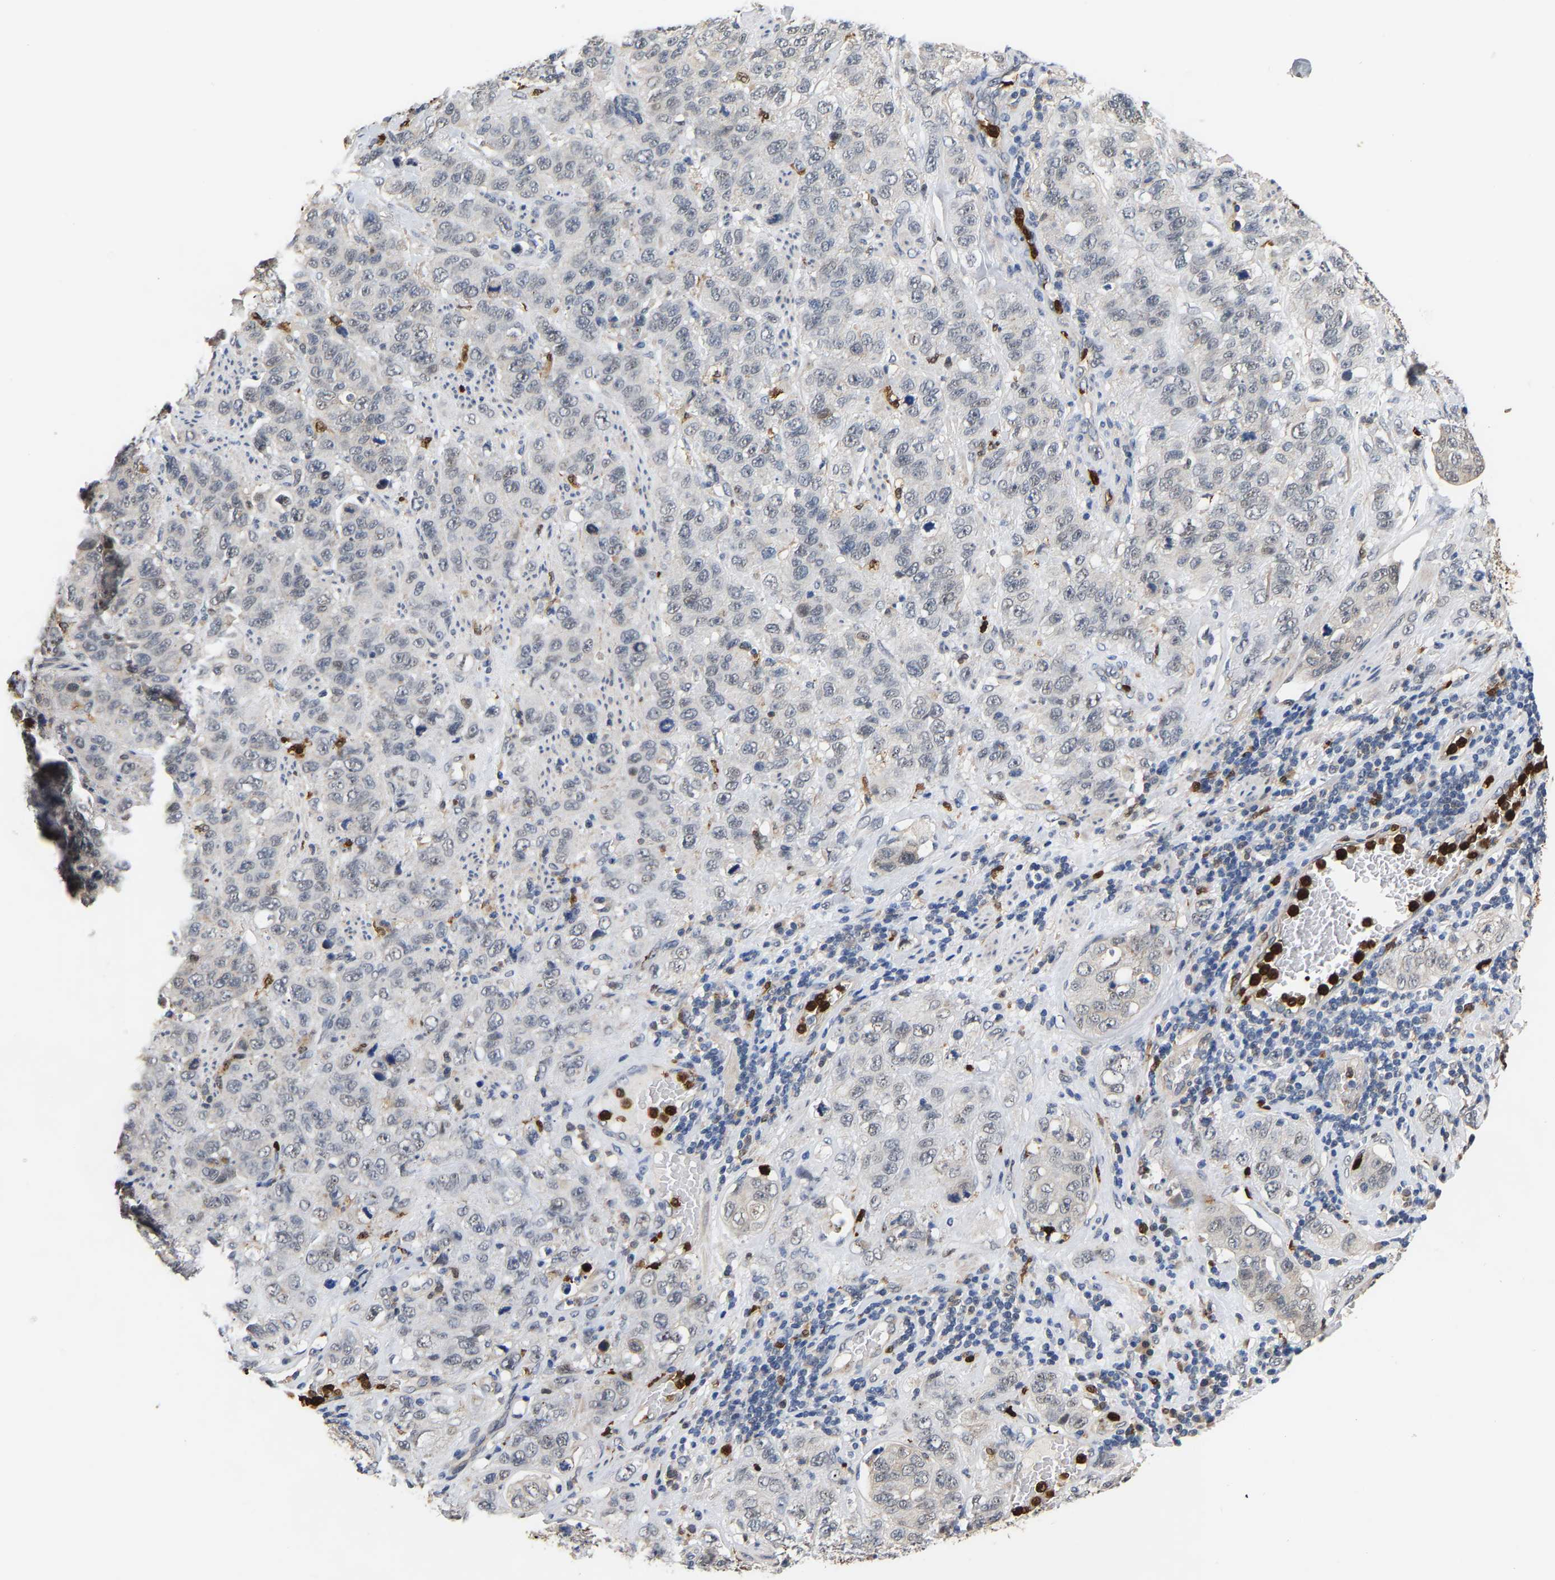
{"staining": {"intensity": "negative", "quantity": "none", "location": "none"}, "tissue": "stomach cancer", "cell_type": "Tumor cells", "image_type": "cancer", "snomed": [{"axis": "morphology", "description": "Adenocarcinoma, NOS"}, {"axis": "topography", "description": "Stomach"}], "caption": "There is no significant staining in tumor cells of stomach adenocarcinoma.", "gene": "TDRD7", "patient": {"sex": "male", "age": 48}}